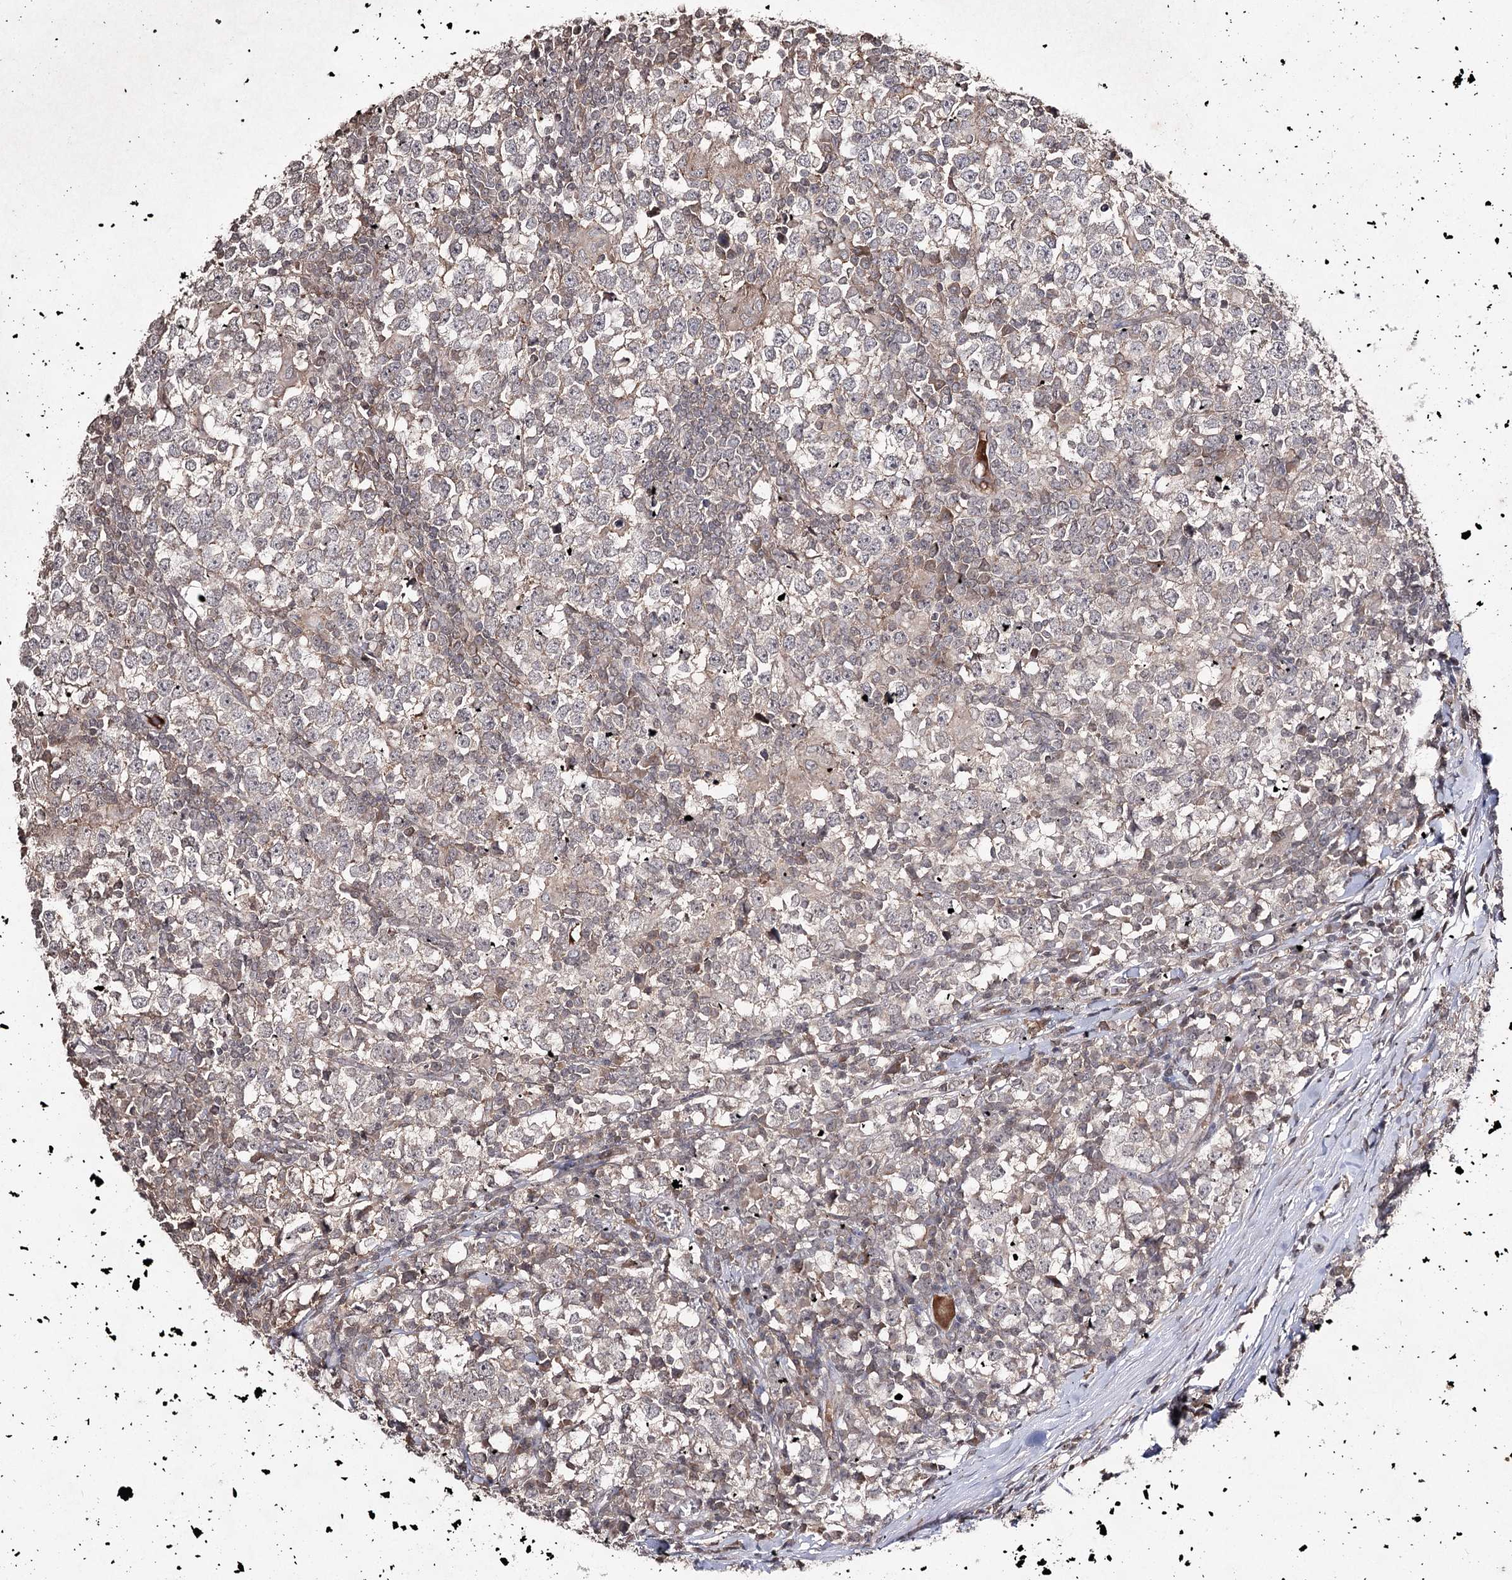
{"staining": {"intensity": "negative", "quantity": "none", "location": "none"}, "tissue": "testis cancer", "cell_type": "Tumor cells", "image_type": "cancer", "snomed": [{"axis": "morphology", "description": "Seminoma, NOS"}, {"axis": "topography", "description": "Testis"}], "caption": "Tumor cells show no significant protein positivity in seminoma (testis).", "gene": "SYNGR3", "patient": {"sex": "male", "age": 65}}